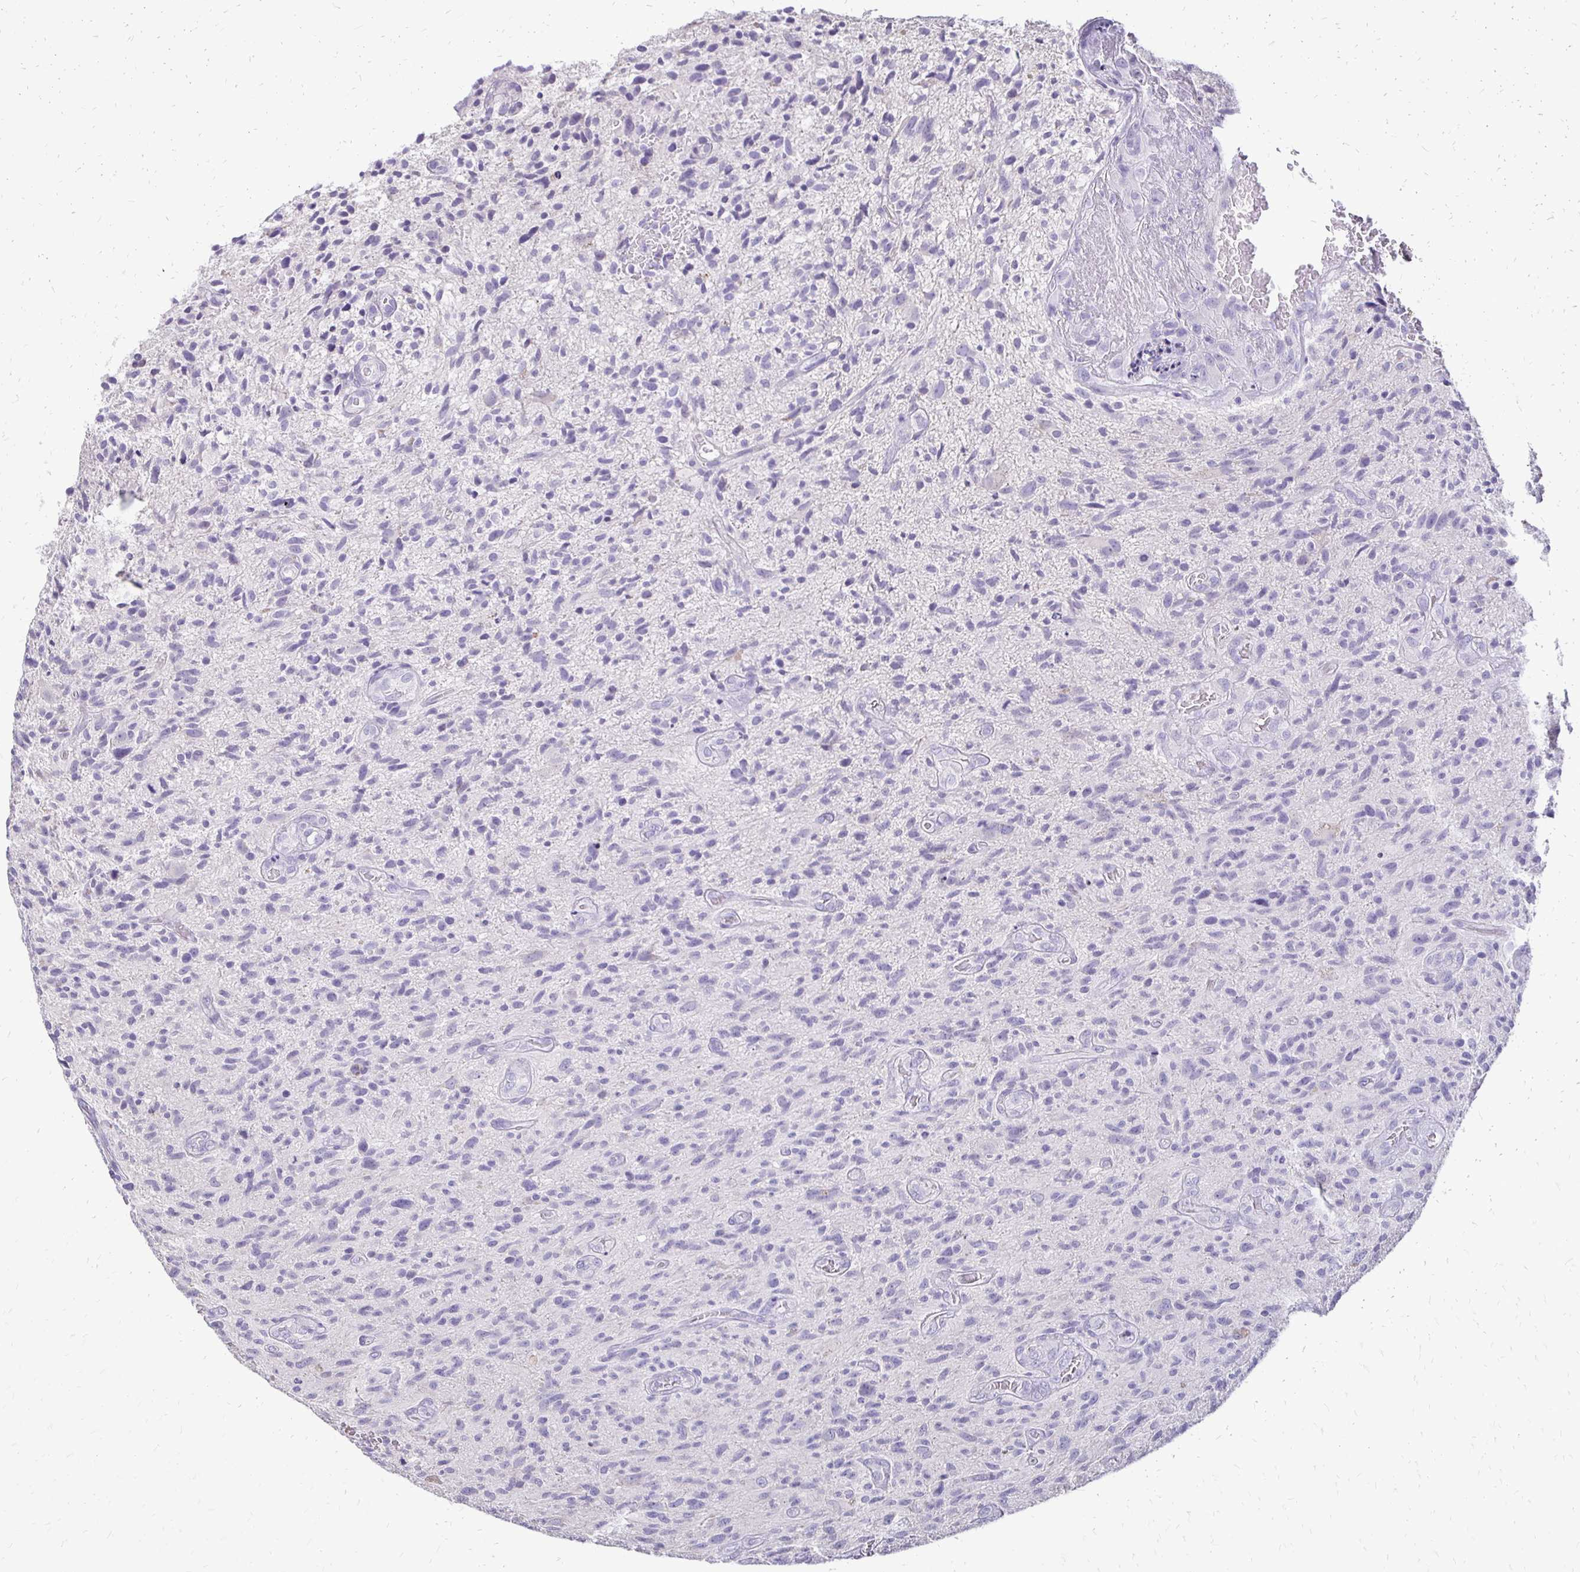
{"staining": {"intensity": "negative", "quantity": "none", "location": "none"}, "tissue": "glioma", "cell_type": "Tumor cells", "image_type": "cancer", "snomed": [{"axis": "morphology", "description": "Glioma, malignant, High grade"}, {"axis": "topography", "description": "Brain"}], "caption": "Tumor cells show no significant protein positivity in malignant glioma (high-grade).", "gene": "ALPG", "patient": {"sex": "male", "age": 75}}